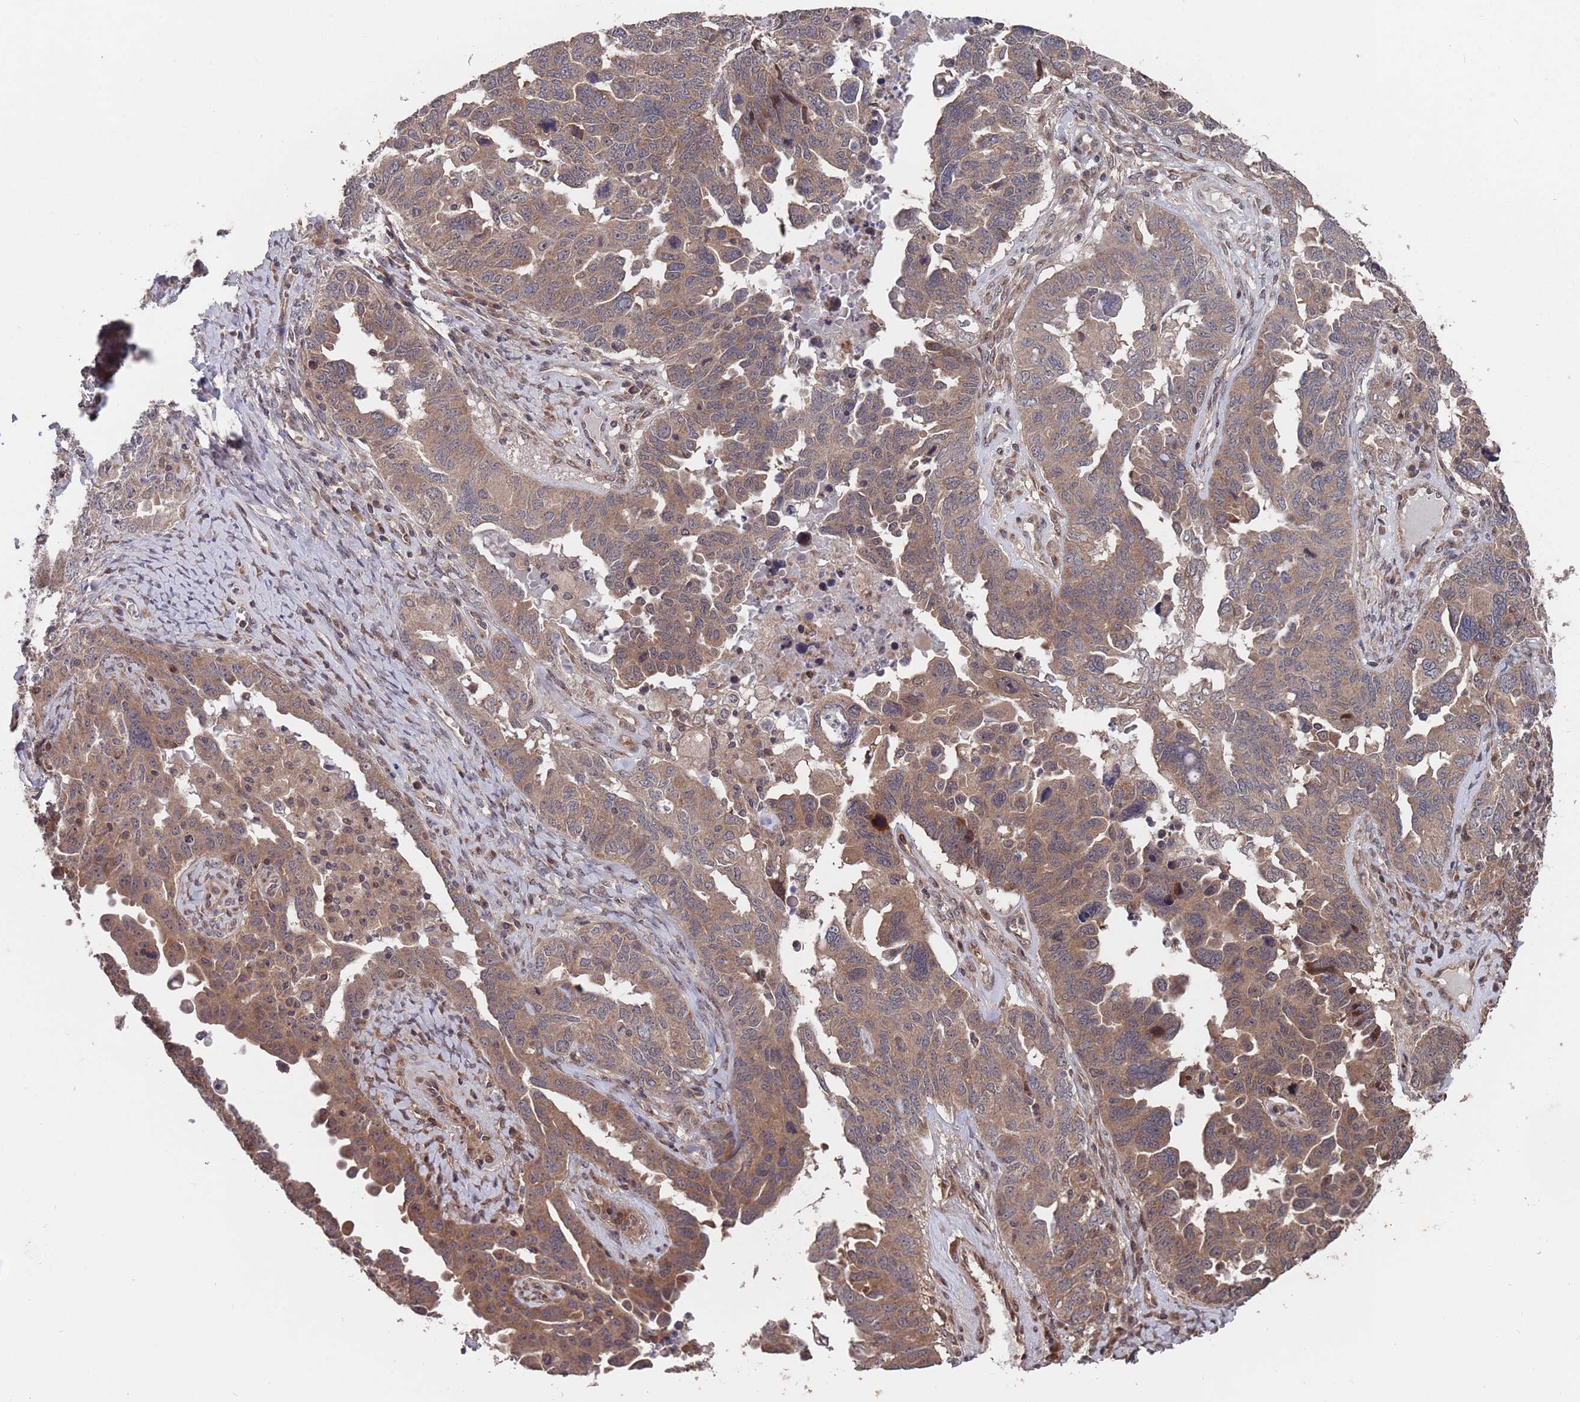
{"staining": {"intensity": "moderate", "quantity": ">75%", "location": "cytoplasmic/membranous"}, "tissue": "ovarian cancer", "cell_type": "Tumor cells", "image_type": "cancer", "snomed": [{"axis": "morphology", "description": "Carcinoma, endometroid"}, {"axis": "topography", "description": "Ovary"}], "caption": "Immunohistochemical staining of human ovarian endometroid carcinoma shows medium levels of moderate cytoplasmic/membranous protein expression in about >75% of tumor cells.", "gene": "UNC45A", "patient": {"sex": "female", "age": 62}}